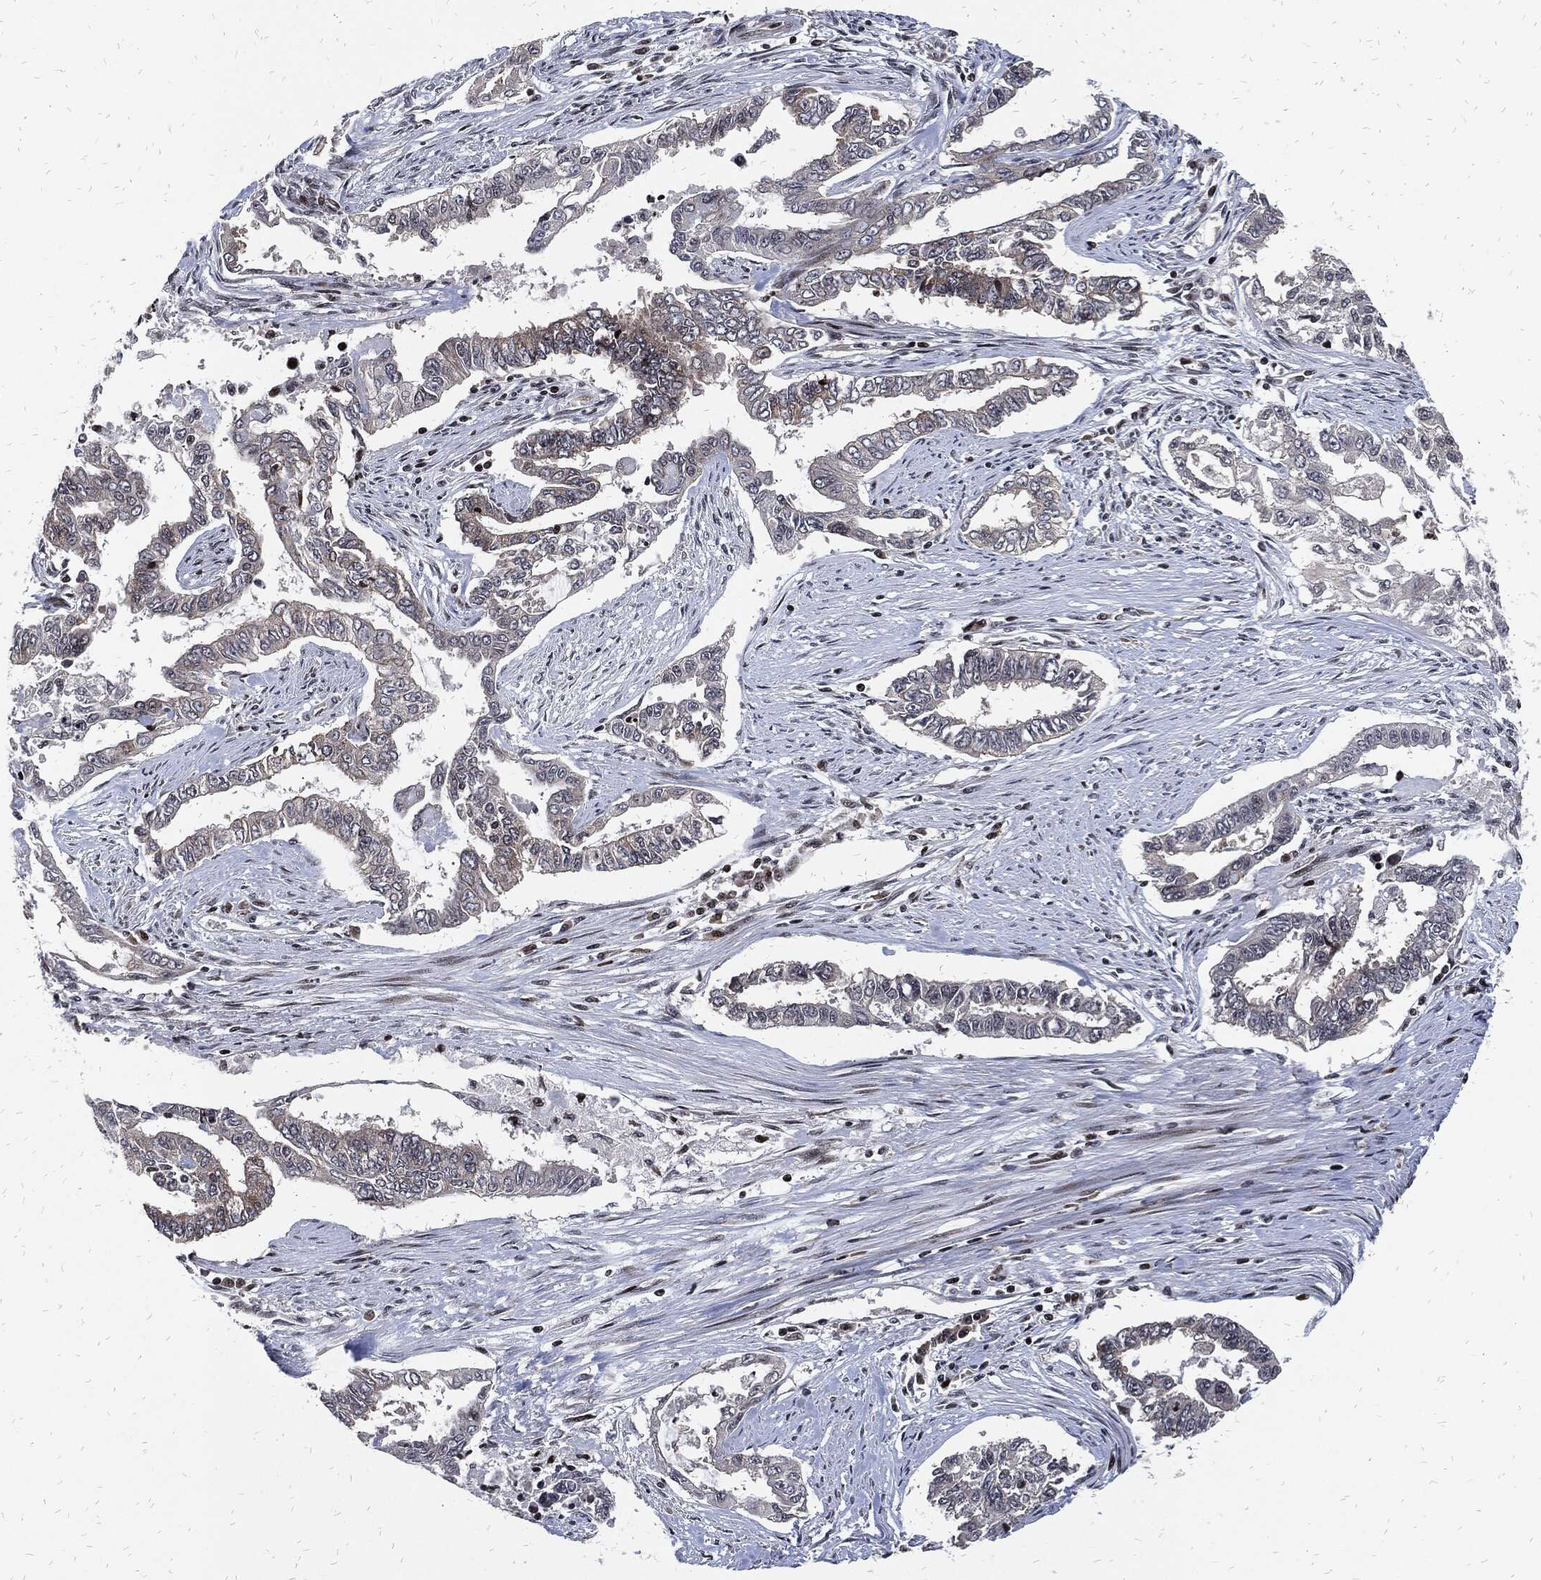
{"staining": {"intensity": "negative", "quantity": "none", "location": "none"}, "tissue": "endometrial cancer", "cell_type": "Tumor cells", "image_type": "cancer", "snomed": [{"axis": "morphology", "description": "Adenocarcinoma, NOS"}, {"axis": "topography", "description": "Uterus"}], "caption": "Immunohistochemistry histopathology image of neoplastic tissue: human endometrial adenocarcinoma stained with DAB displays no significant protein positivity in tumor cells. The staining is performed using DAB brown chromogen with nuclei counter-stained in using hematoxylin.", "gene": "ZNF775", "patient": {"sex": "female", "age": 59}}